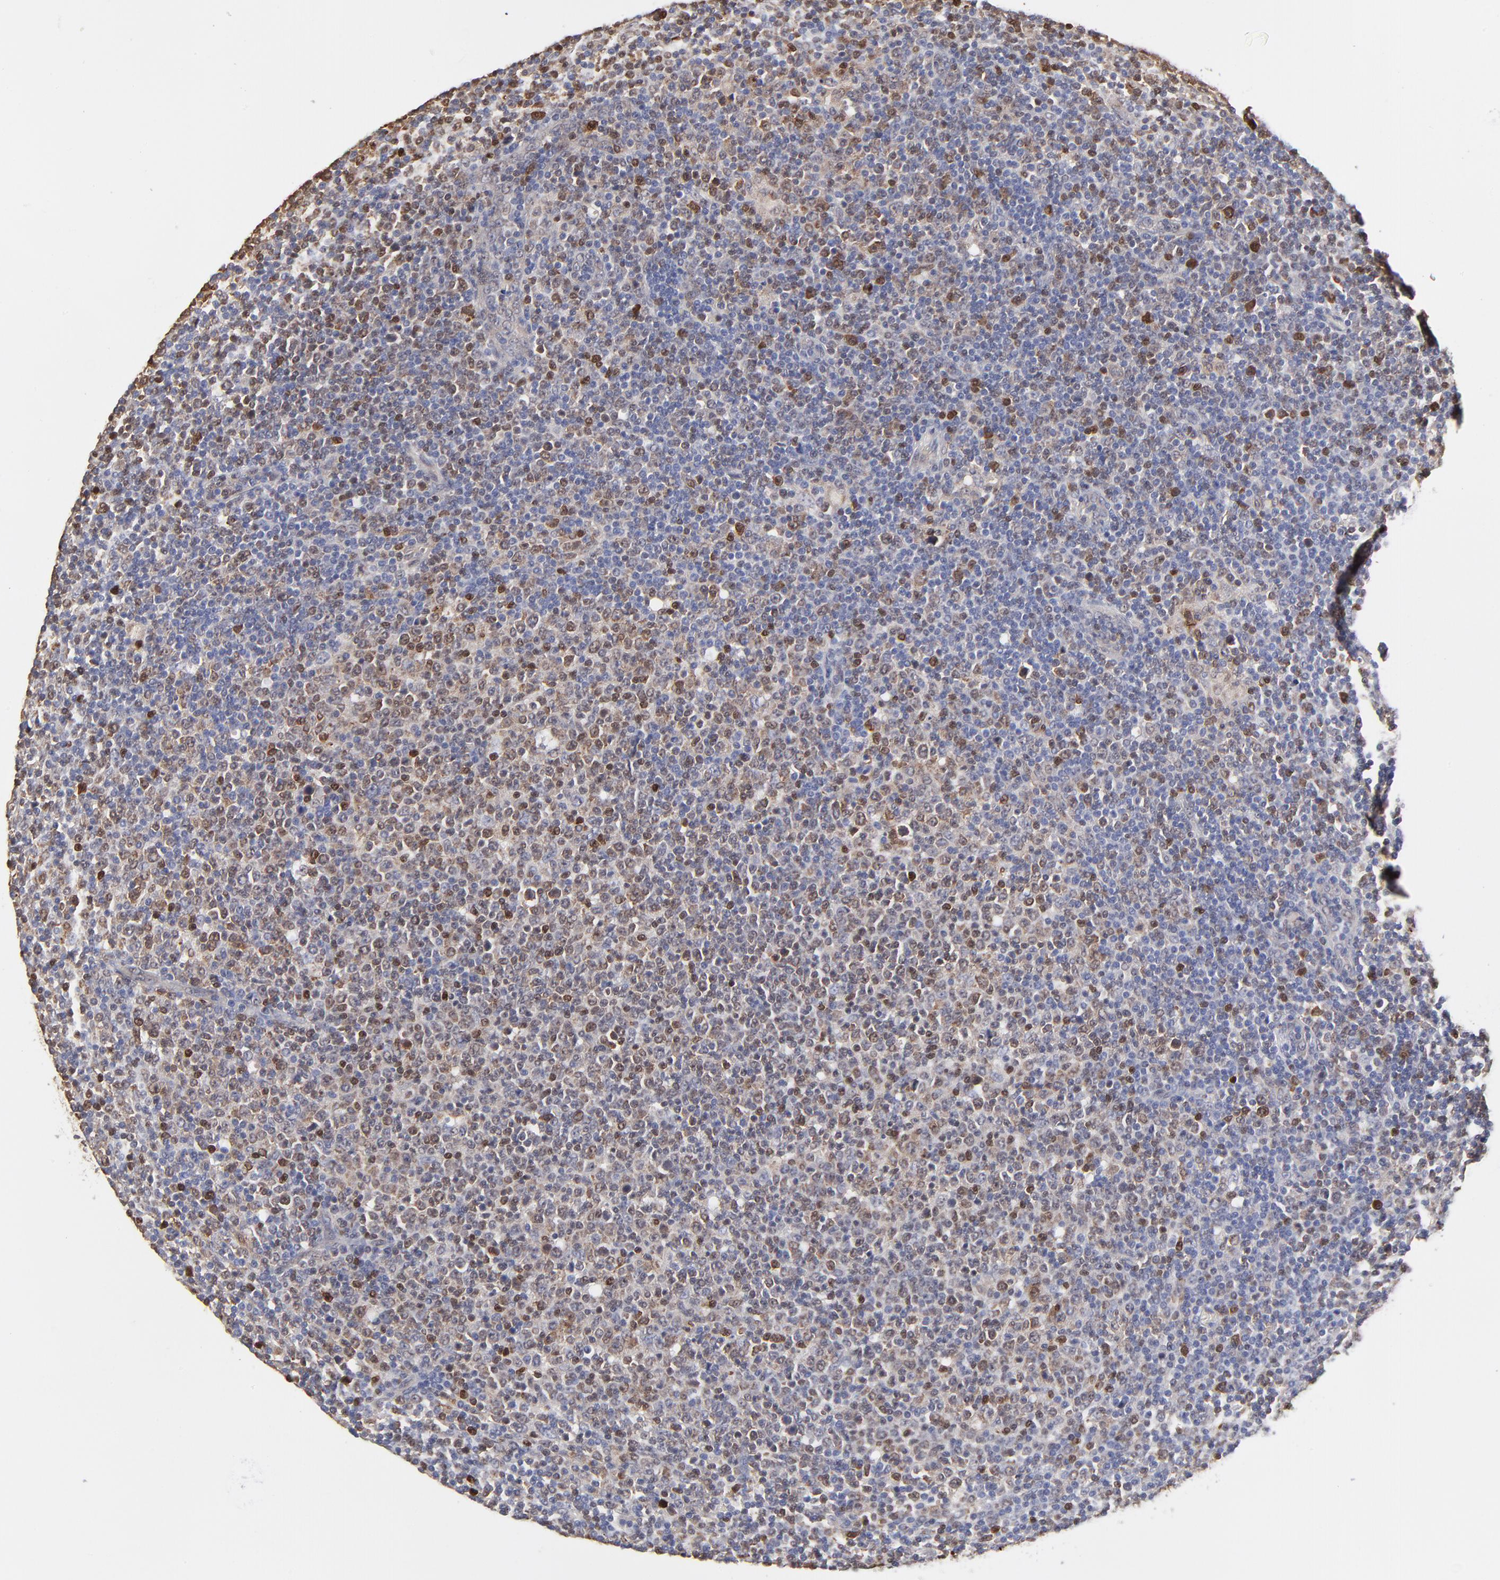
{"staining": {"intensity": "moderate", "quantity": "<25%", "location": "cytoplasmic/membranous"}, "tissue": "lymphoma", "cell_type": "Tumor cells", "image_type": "cancer", "snomed": [{"axis": "morphology", "description": "Malignant lymphoma, non-Hodgkin's type, Low grade"}, {"axis": "topography", "description": "Lymph node"}], "caption": "This photomicrograph demonstrates immunohistochemistry (IHC) staining of low-grade malignant lymphoma, non-Hodgkin's type, with low moderate cytoplasmic/membranous expression in about <25% of tumor cells.", "gene": "CASP3", "patient": {"sex": "male", "age": 70}}